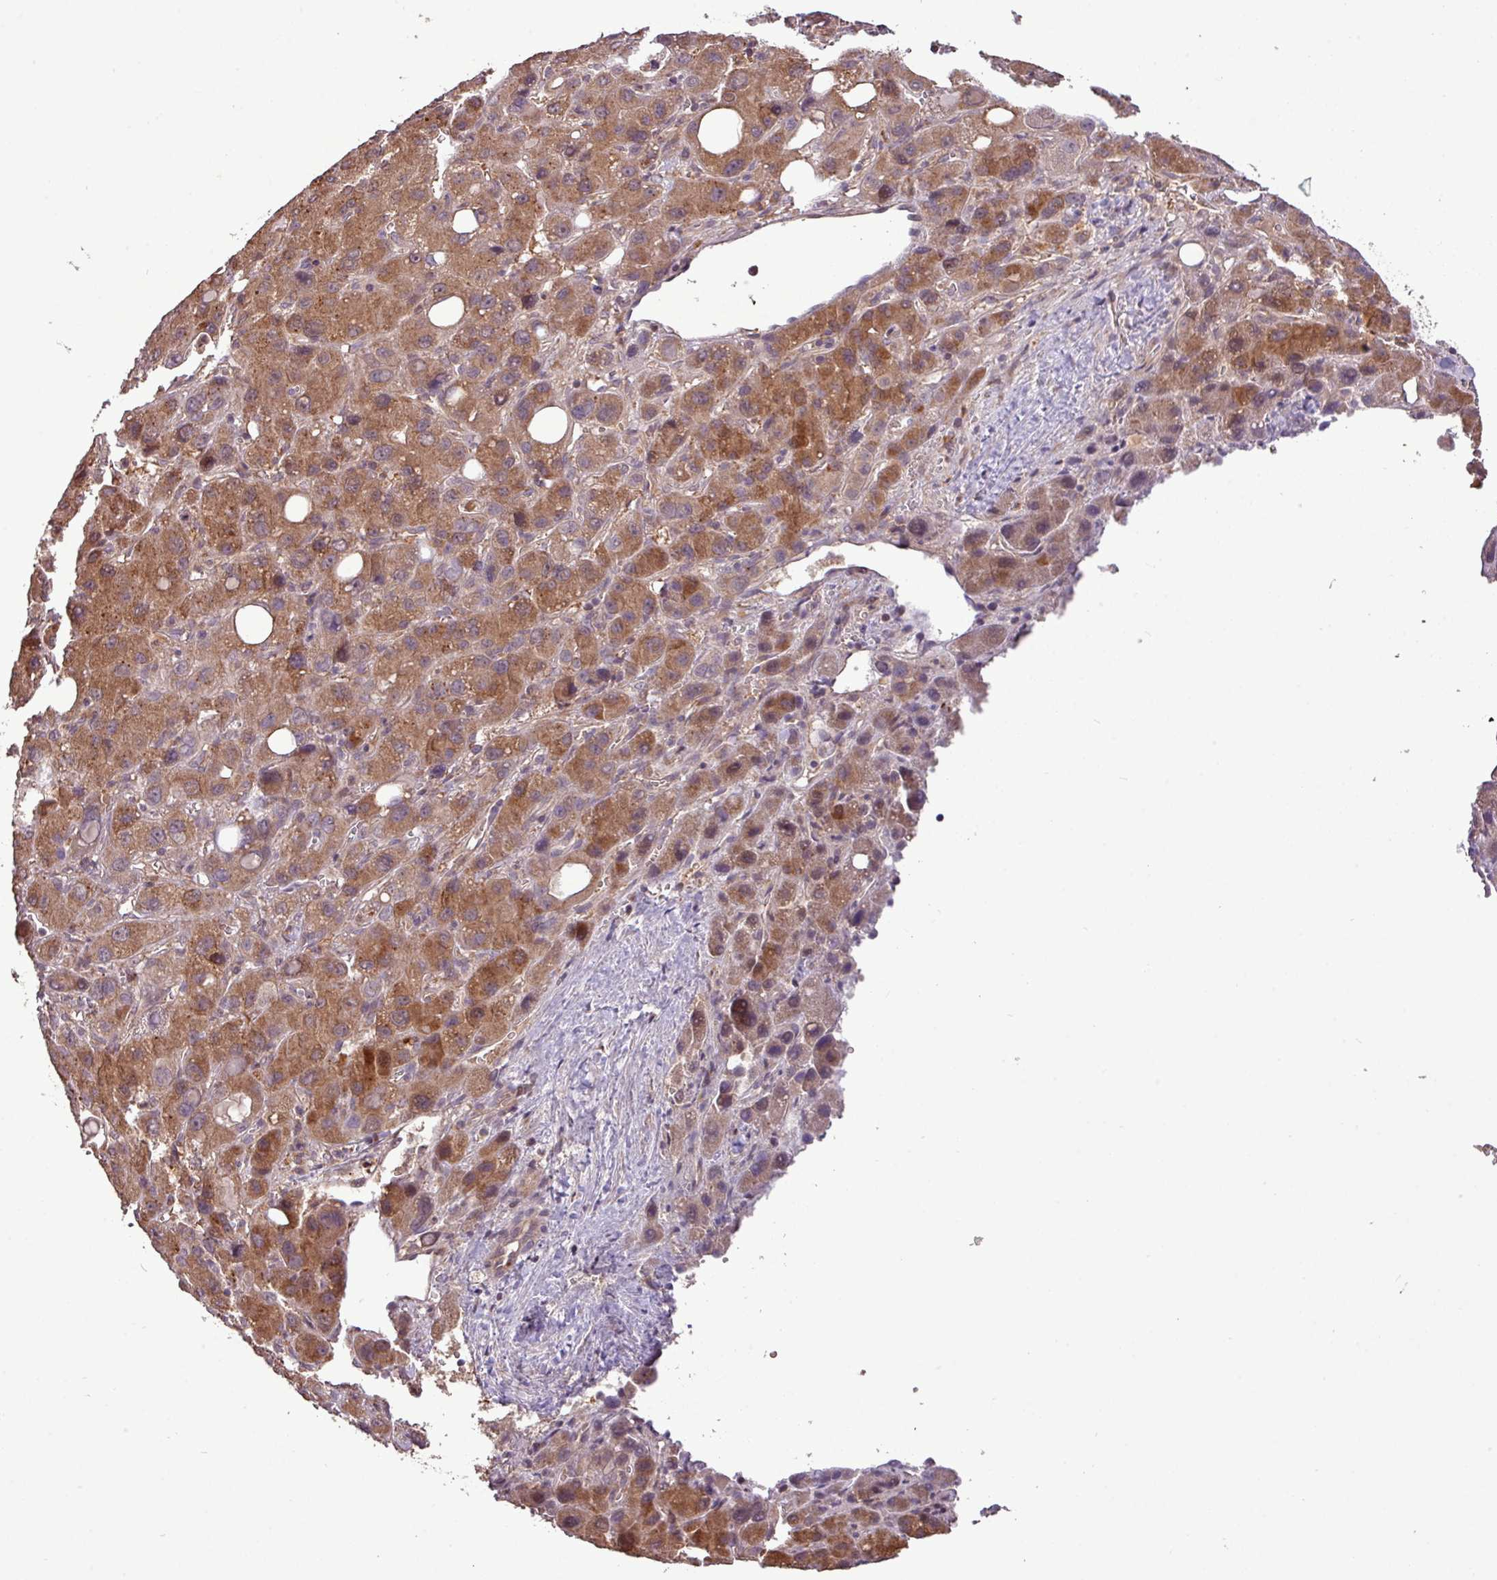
{"staining": {"intensity": "moderate", "quantity": ">75%", "location": "cytoplasmic/membranous"}, "tissue": "liver cancer", "cell_type": "Tumor cells", "image_type": "cancer", "snomed": [{"axis": "morphology", "description": "Carcinoma, Hepatocellular, NOS"}, {"axis": "topography", "description": "Liver"}], "caption": "Immunohistochemistry micrograph of human hepatocellular carcinoma (liver) stained for a protein (brown), which reveals medium levels of moderate cytoplasmic/membranous expression in approximately >75% of tumor cells.", "gene": "YPEL3", "patient": {"sex": "male", "age": 55}}